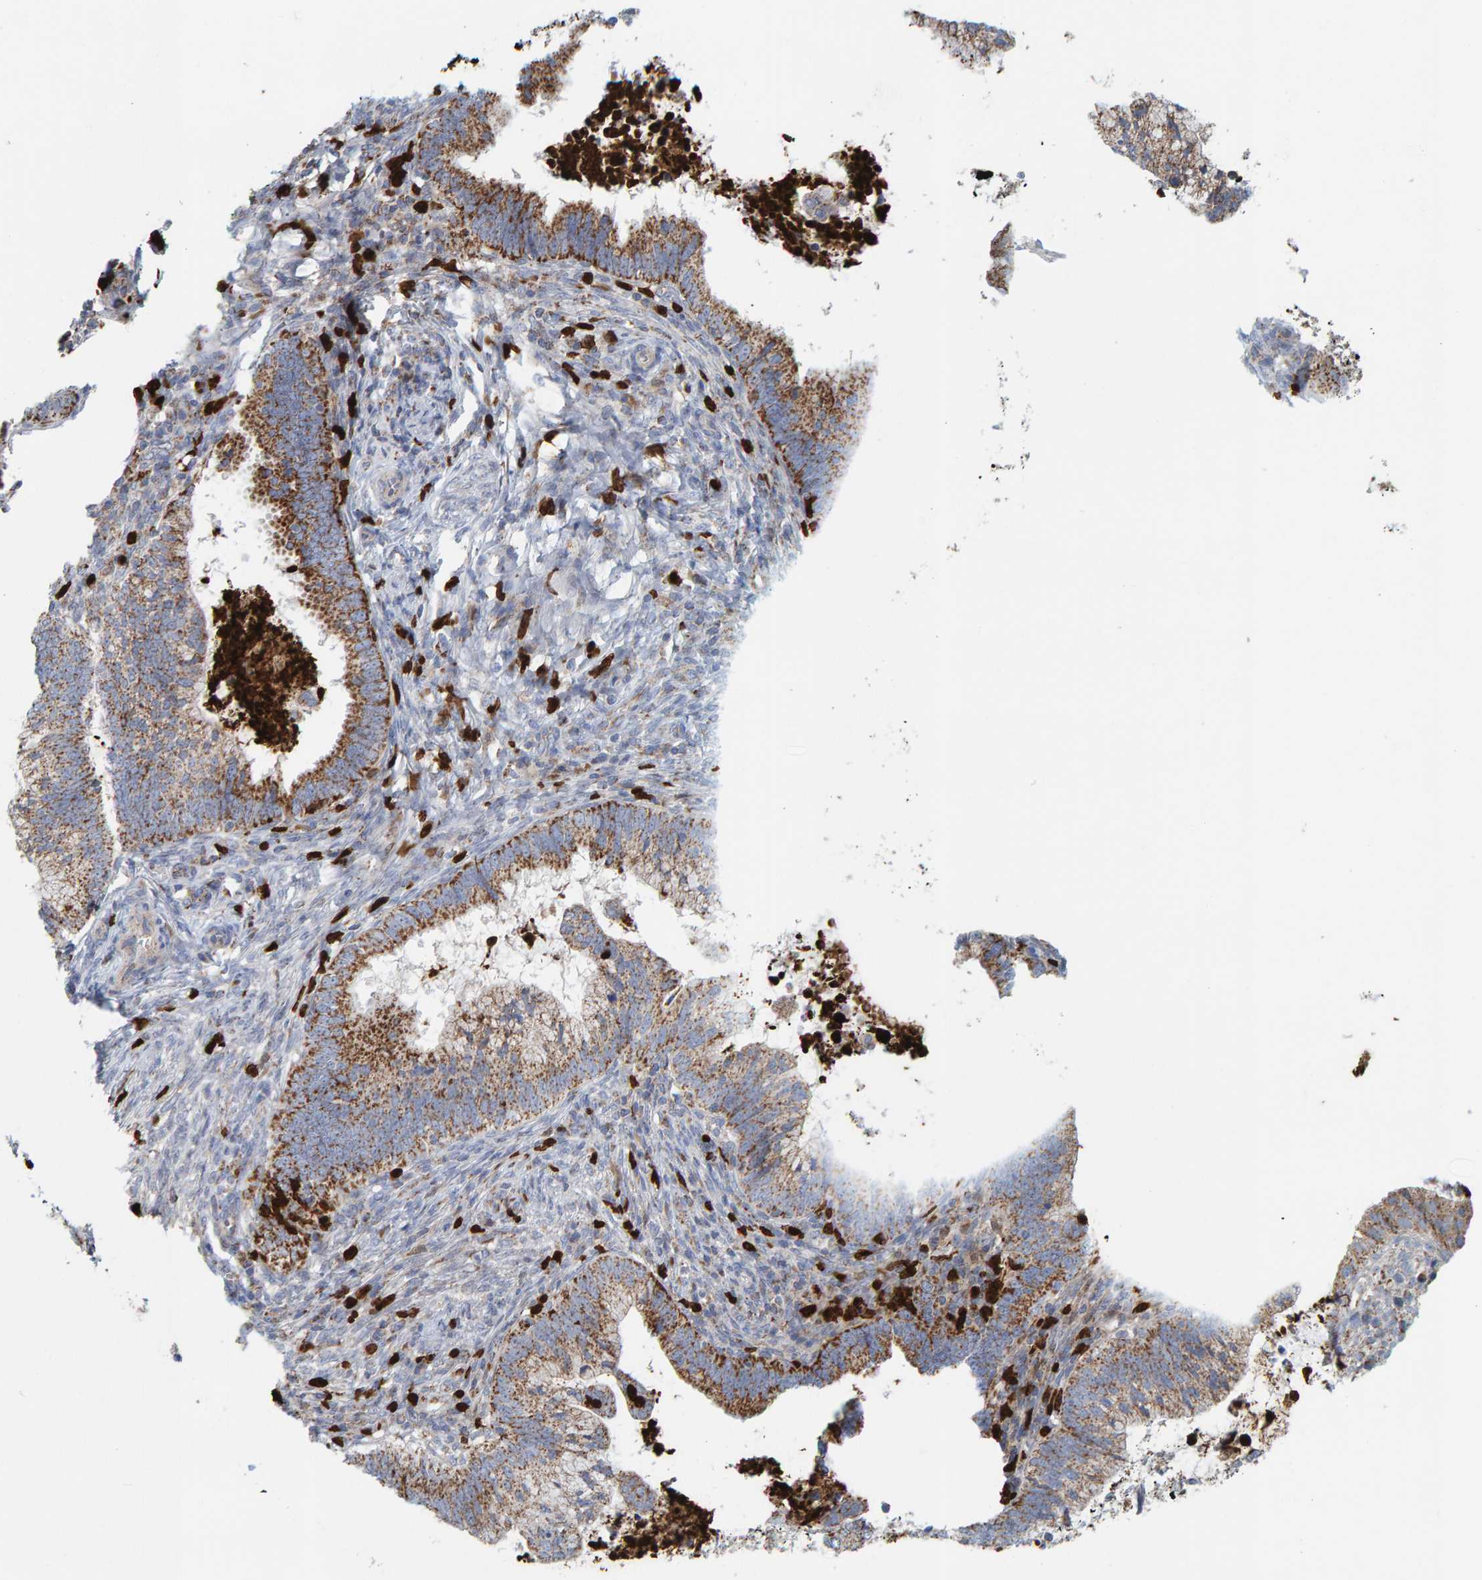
{"staining": {"intensity": "moderate", "quantity": ">75%", "location": "cytoplasmic/membranous"}, "tissue": "cervical cancer", "cell_type": "Tumor cells", "image_type": "cancer", "snomed": [{"axis": "morphology", "description": "Adenocarcinoma, NOS"}, {"axis": "topography", "description": "Cervix"}], "caption": "A brown stain shows moderate cytoplasmic/membranous staining of a protein in human cervical adenocarcinoma tumor cells. (Brightfield microscopy of DAB IHC at high magnification).", "gene": "B9D1", "patient": {"sex": "female", "age": 36}}